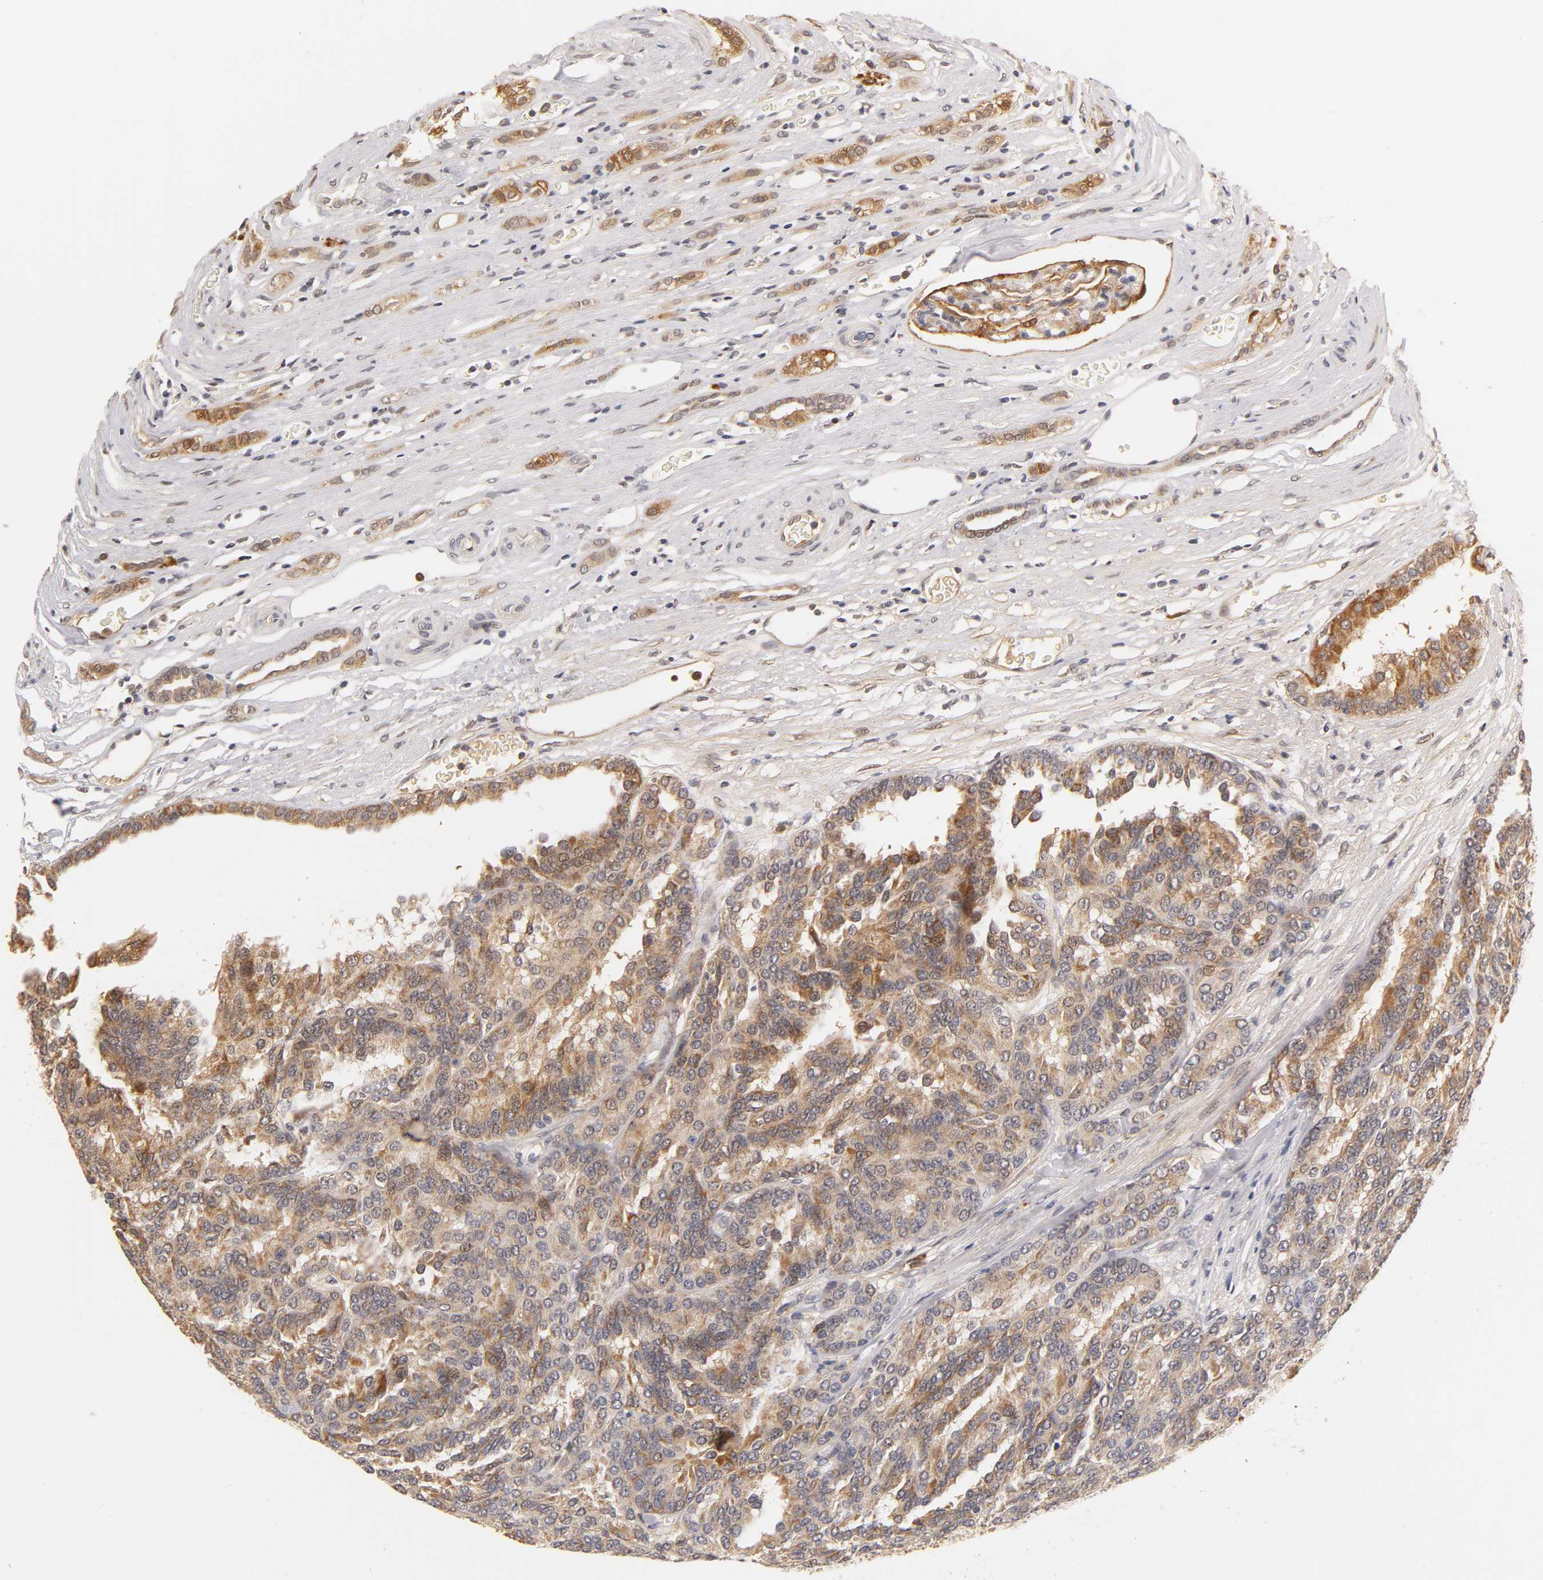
{"staining": {"intensity": "moderate", "quantity": ">75%", "location": "cytoplasmic/membranous"}, "tissue": "renal cancer", "cell_type": "Tumor cells", "image_type": "cancer", "snomed": [{"axis": "morphology", "description": "Adenocarcinoma, NOS"}, {"axis": "topography", "description": "Kidney"}], "caption": "Renal adenocarcinoma was stained to show a protein in brown. There is medium levels of moderate cytoplasmic/membranous staining in approximately >75% of tumor cells. The staining is performed using DAB brown chromogen to label protein expression. The nuclei are counter-stained blue using hematoxylin.", "gene": "GSTZ1", "patient": {"sex": "male", "age": 46}}